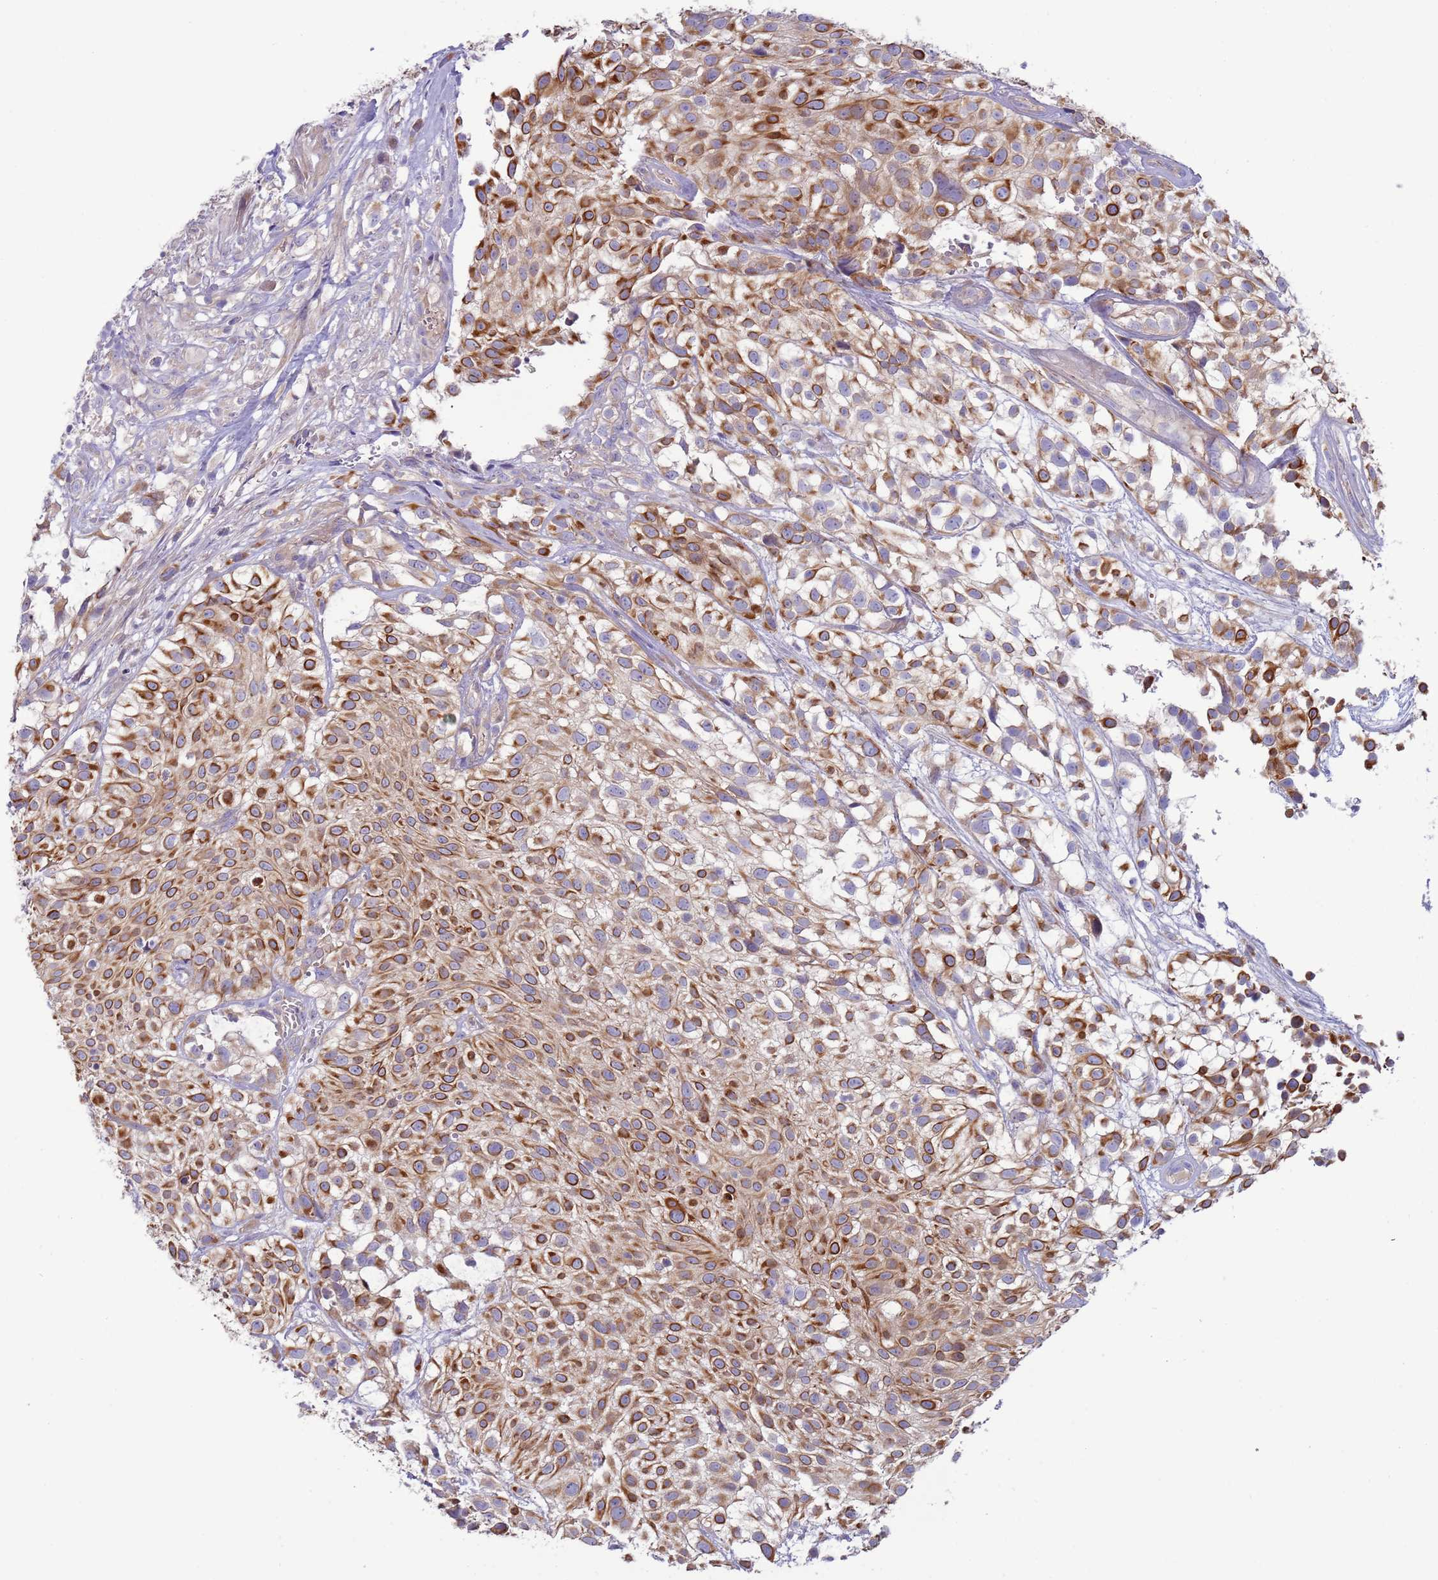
{"staining": {"intensity": "moderate", "quantity": ">75%", "location": "cytoplasmic/membranous"}, "tissue": "urothelial cancer", "cell_type": "Tumor cells", "image_type": "cancer", "snomed": [{"axis": "morphology", "description": "Urothelial carcinoma, High grade"}, {"axis": "topography", "description": "Urinary bladder"}], "caption": "High-grade urothelial carcinoma stained for a protein (brown) demonstrates moderate cytoplasmic/membranous positive staining in approximately >75% of tumor cells.", "gene": "UQCRQ", "patient": {"sex": "male", "age": 56}}